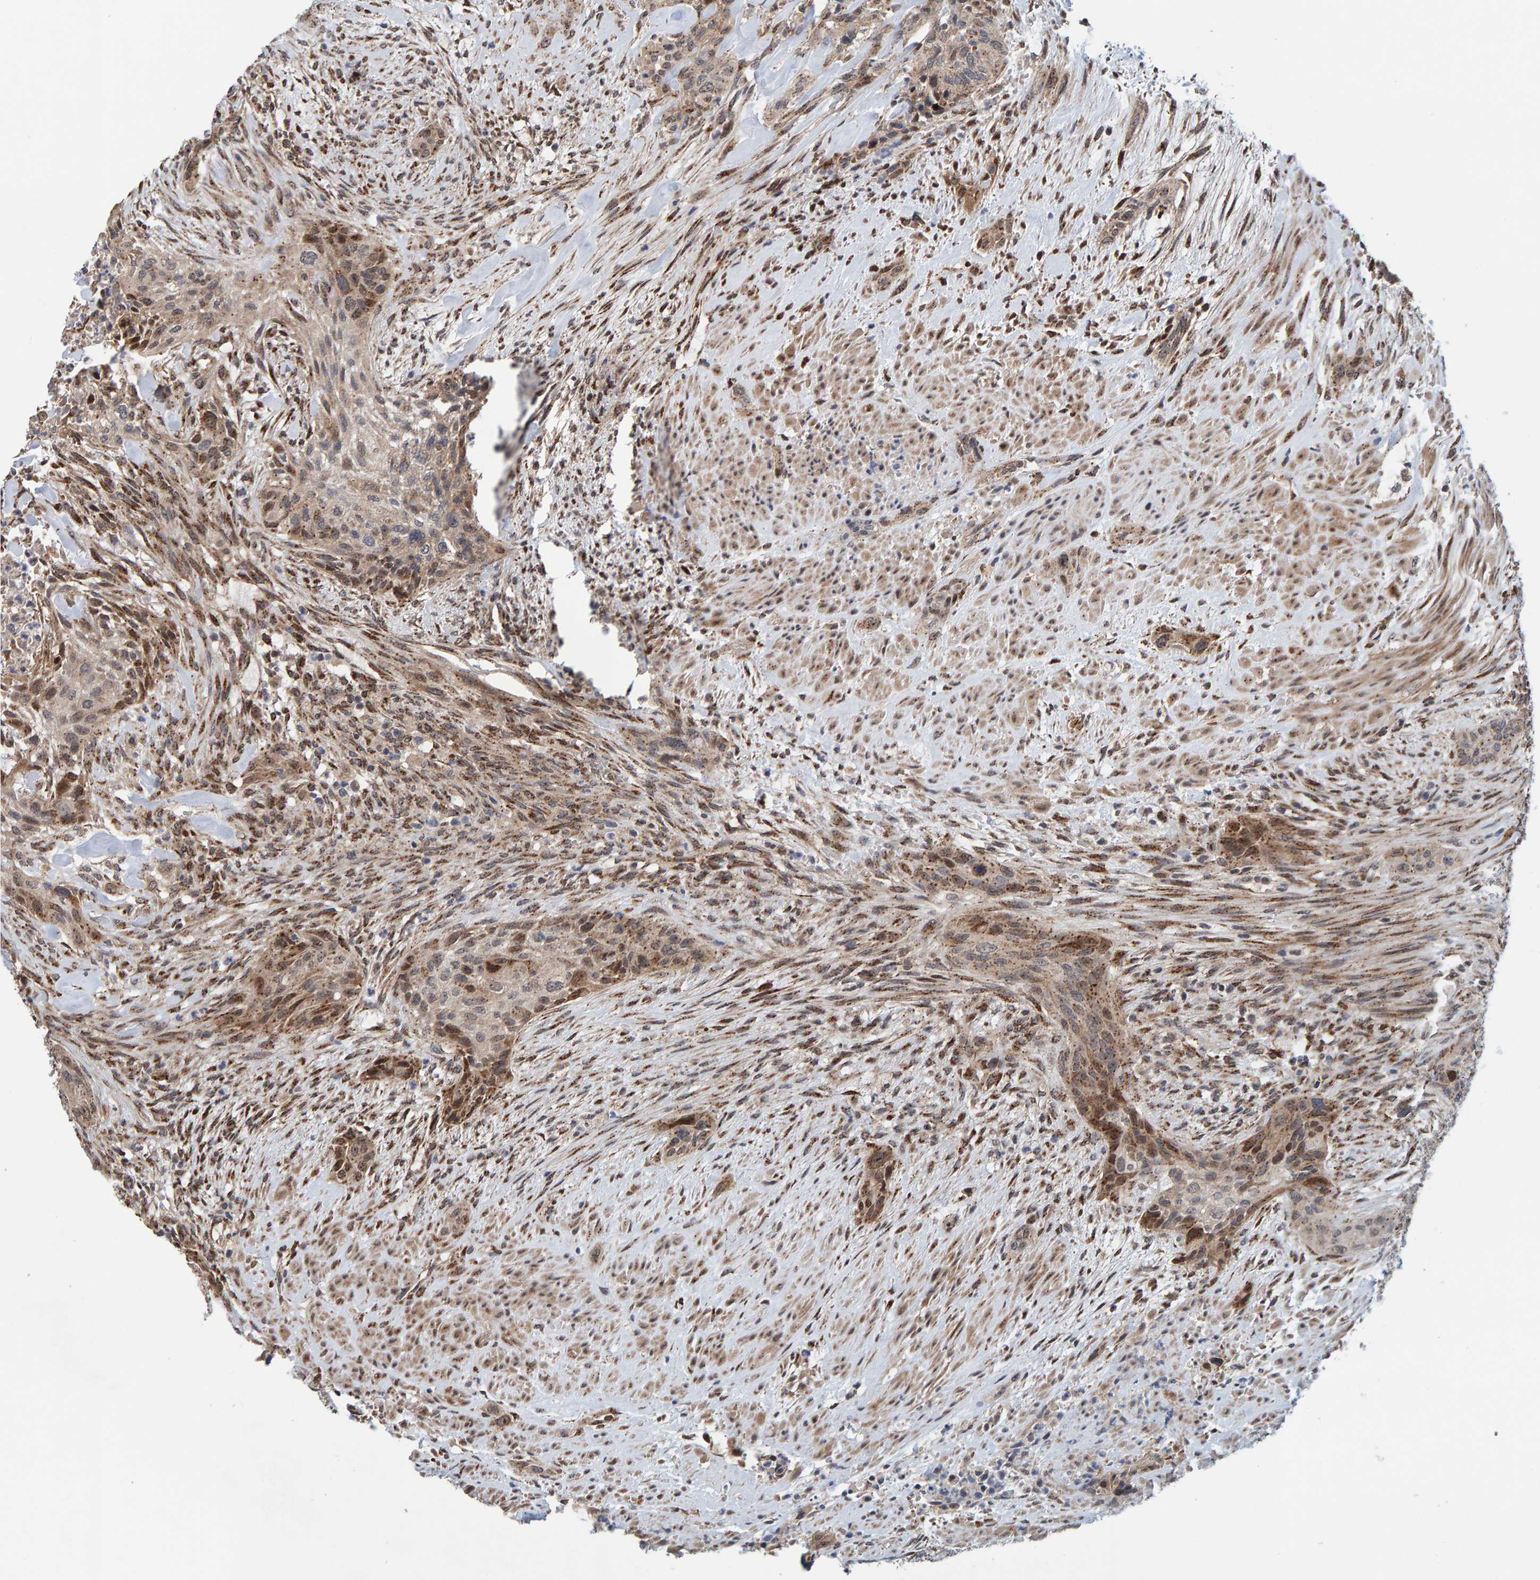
{"staining": {"intensity": "weak", "quantity": ">75%", "location": "cytoplasmic/membranous"}, "tissue": "urothelial cancer", "cell_type": "Tumor cells", "image_type": "cancer", "snomed": [{"axis": "morphology", "description": "Urothelial carcinoma, High grade"}, {"axis": "topography", "description": "Urinary bladder"}], "caption": "The photomicrograph demonstrates staining of urothelial cancer, revealing weak cytoplasmic/membranous protein positivity (brown color) within tumor cells.", "gene": "CCDC25", "patient": {"sex": "male", "age": 35}}